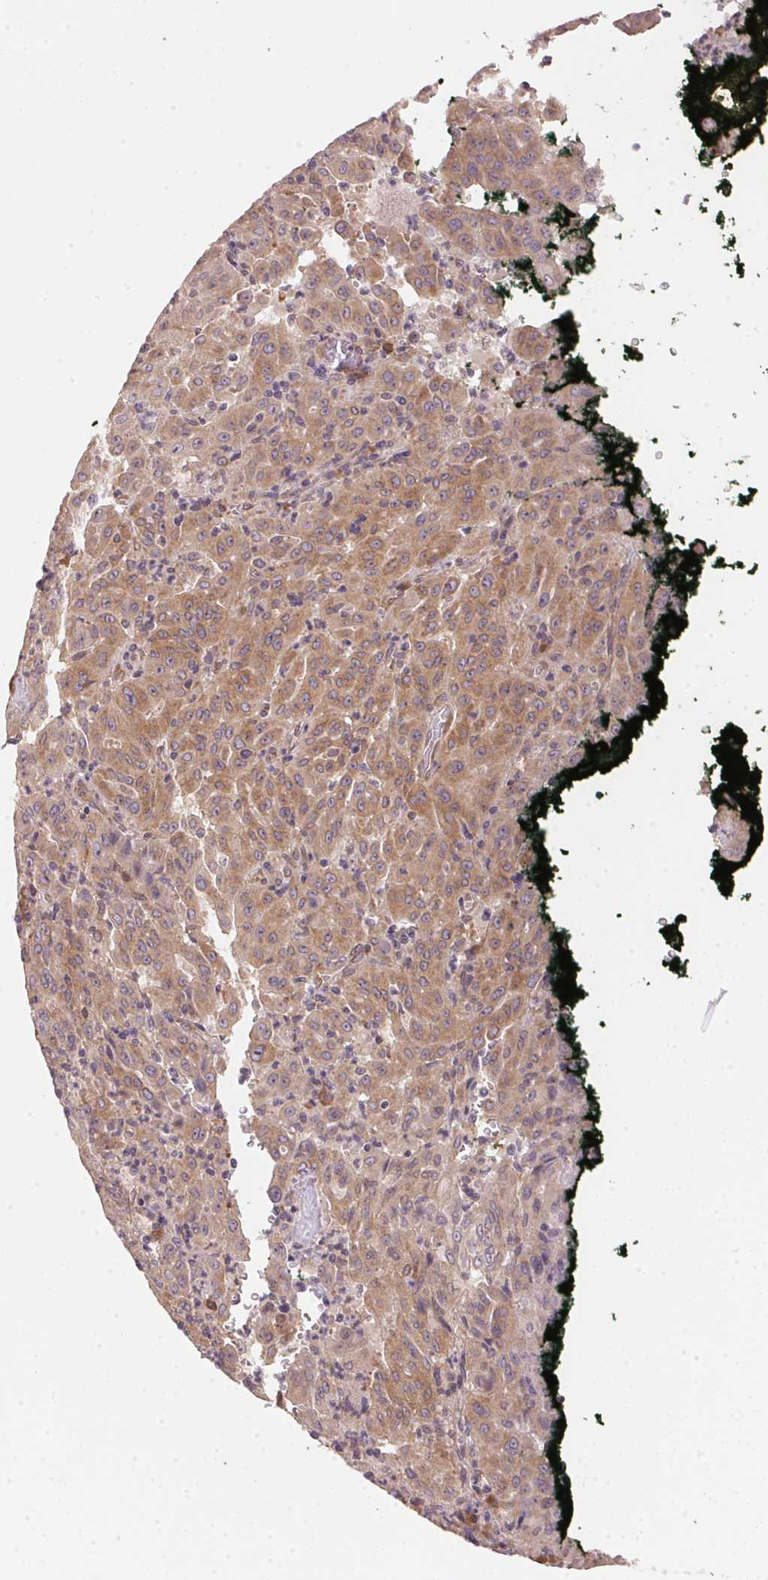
{"staining": {"intensity": "moderate", "quantity": ">75%", "location": "cytoplasmic/membranous"}, "tissue": "pancreatic cancer", "cell_type": "Tumor cells", "image_type": "cancer", "snomed": [{"axis": "morphology", "description": "Adenocarcinoma, NOS"}, {"axis": "topography", "description": "Pancreas"}], "caption": "Immunohistochemistry (IHC) (DAB (3,3'-diaminobenzidine)) staining of human adenocarcinoma (pancreatic) shows moderate cytoplasmic/membranous protein expression in approximately >75% of tumor cells.", "gene": "EI24", "patient": {"sex": "male", "age": 63}}